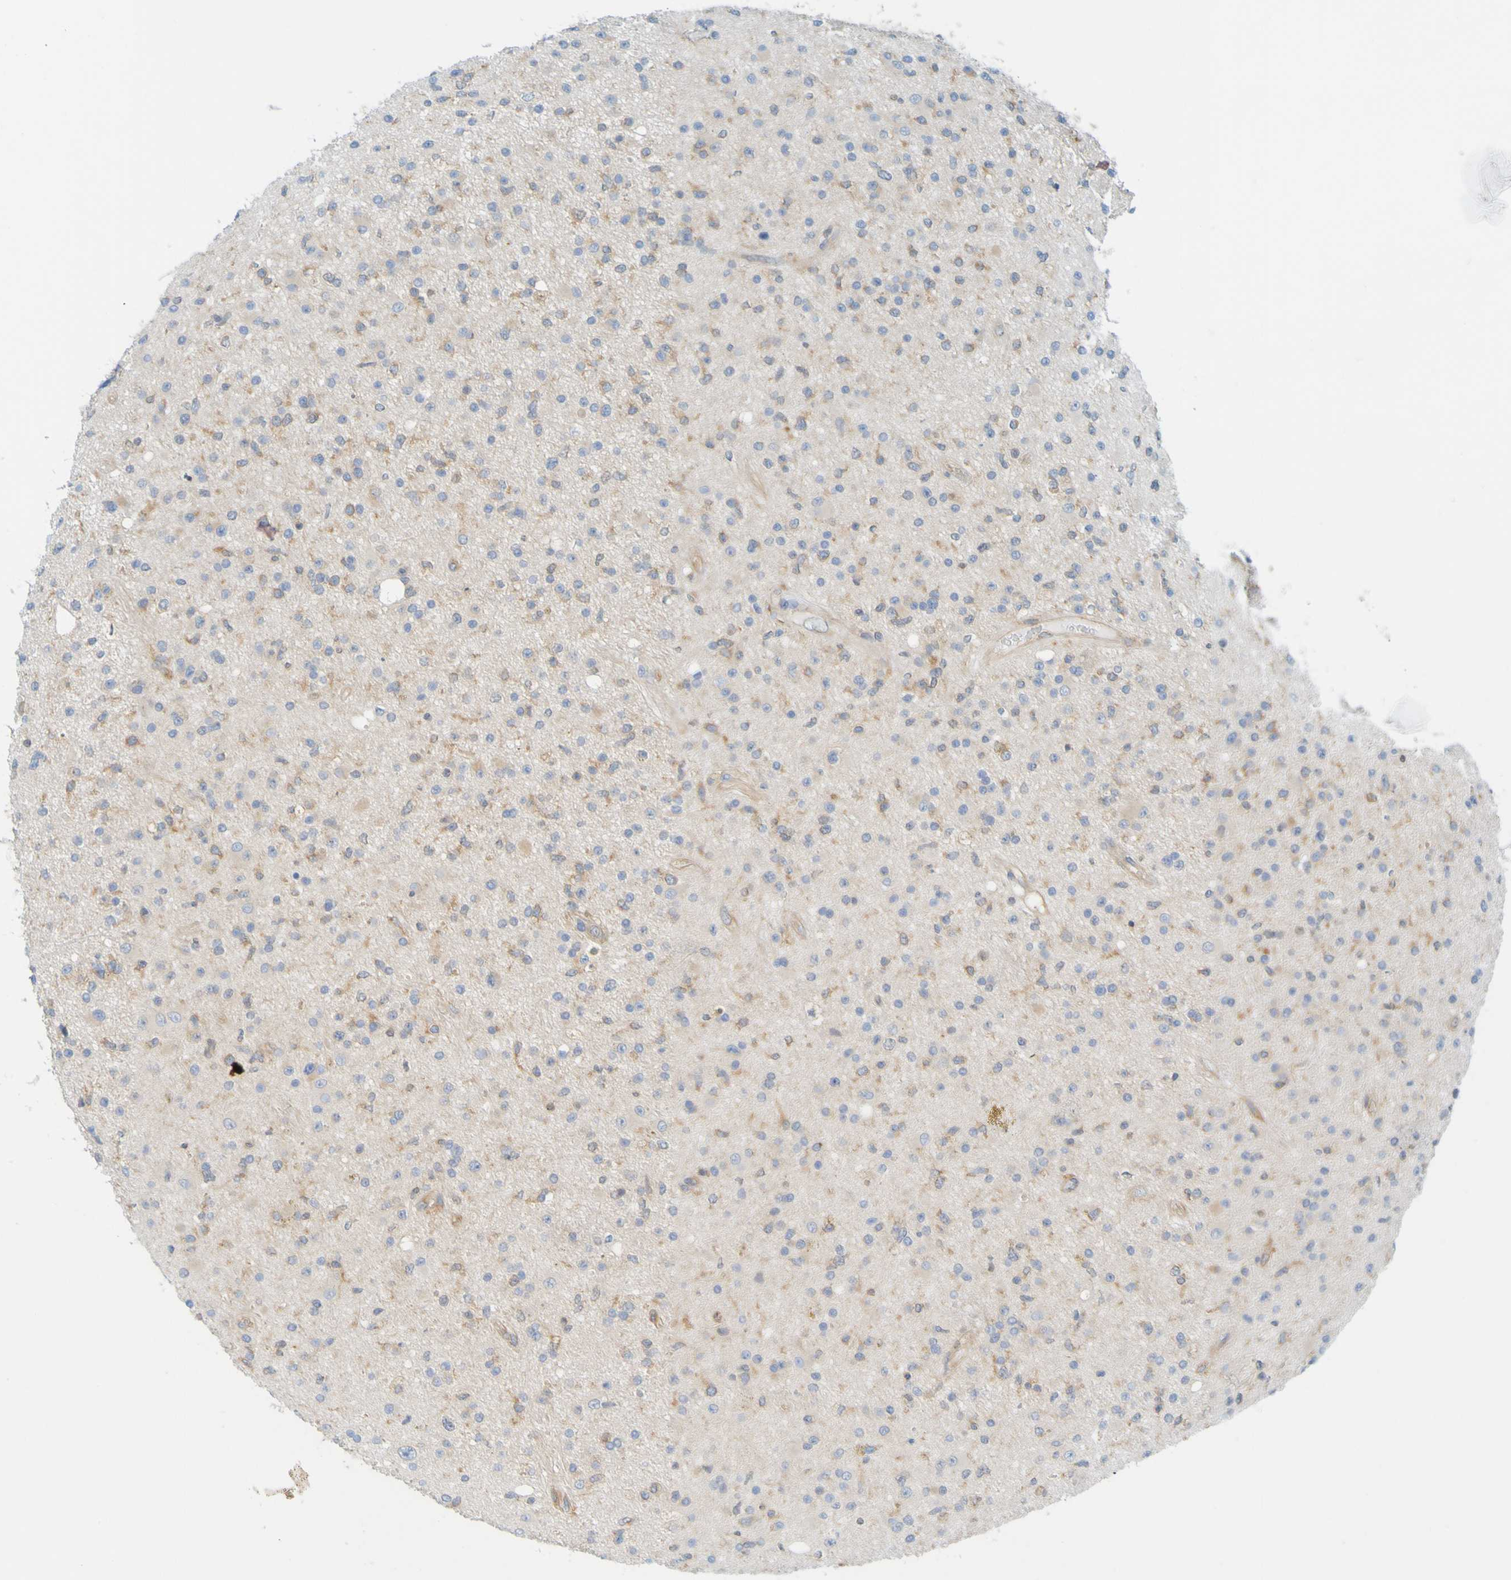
{"staining": {"intensity": "weak", "quantity": "<25%", "location": "cytoplasmic/membranous"}, "tissue": "glioma", "cell_type": "Tumor cells", "image_type": "cancer", "snomed": [{"axis": "morphology", "description": "Glioma, malignant, High grade"}, {"axis": "topography", "description": "Brain"}], "caption": "Human glioma stained for a protein using IHC reveals no expression in tumor cells.", "gene": "APPL1", "patient": {"sex": "male", "age": 33}}